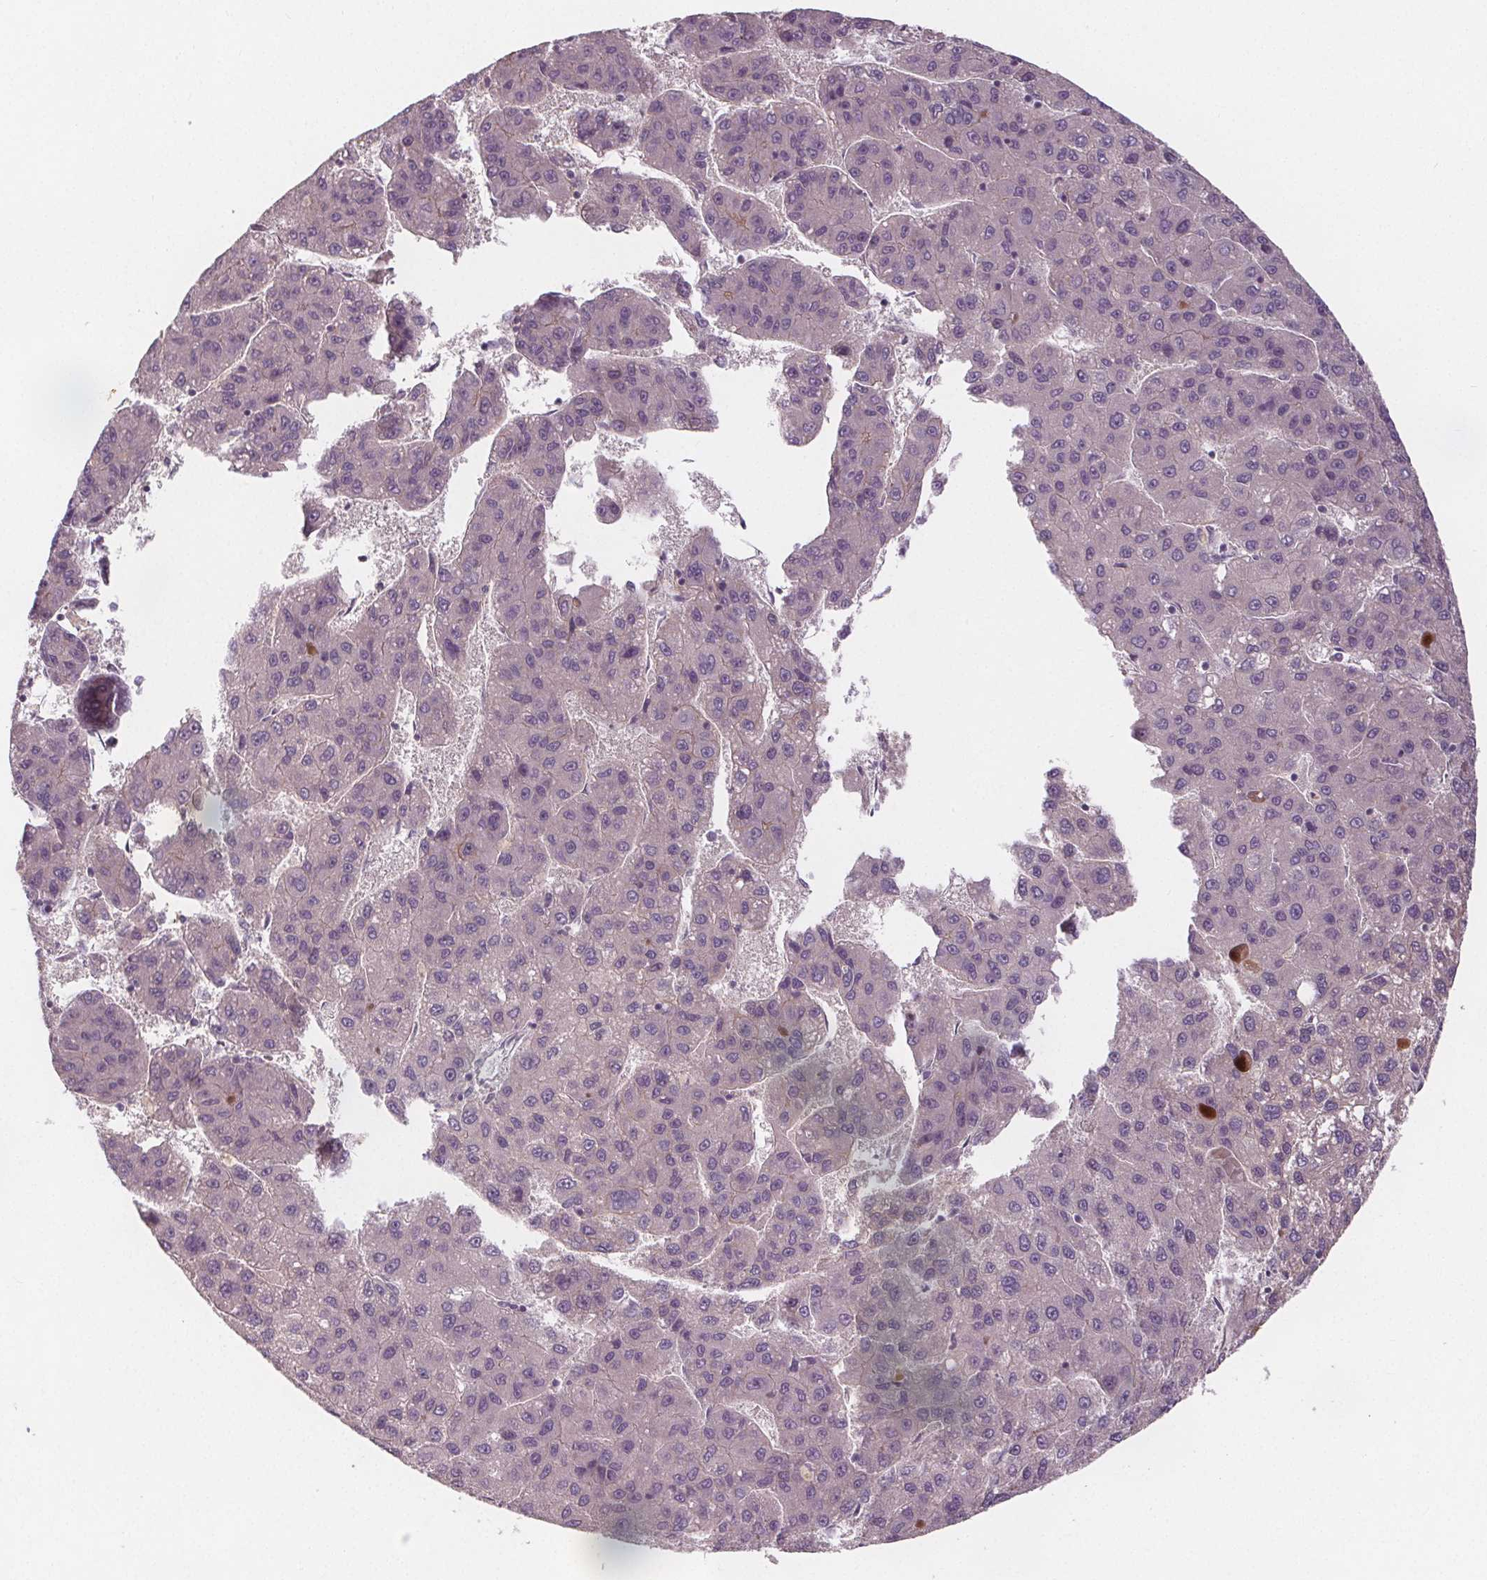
{"staining": {"intensity": "negative", "quantity": "none", "location": "none"}, "tissue": "liver cancer", "cell_type": "Tumor cells", "image_type": "cancer", "snomed": [{"axis": "morphology", "description": "Carcinoma, Hepatocellular, NOS"}, {"axis": "topography", "description": "Liver"}], "caption": "There is no significant positivity in tumor cells of liver cancer.", "gene": "VNN1", "patient": {"sex": "female", "age": 82}}